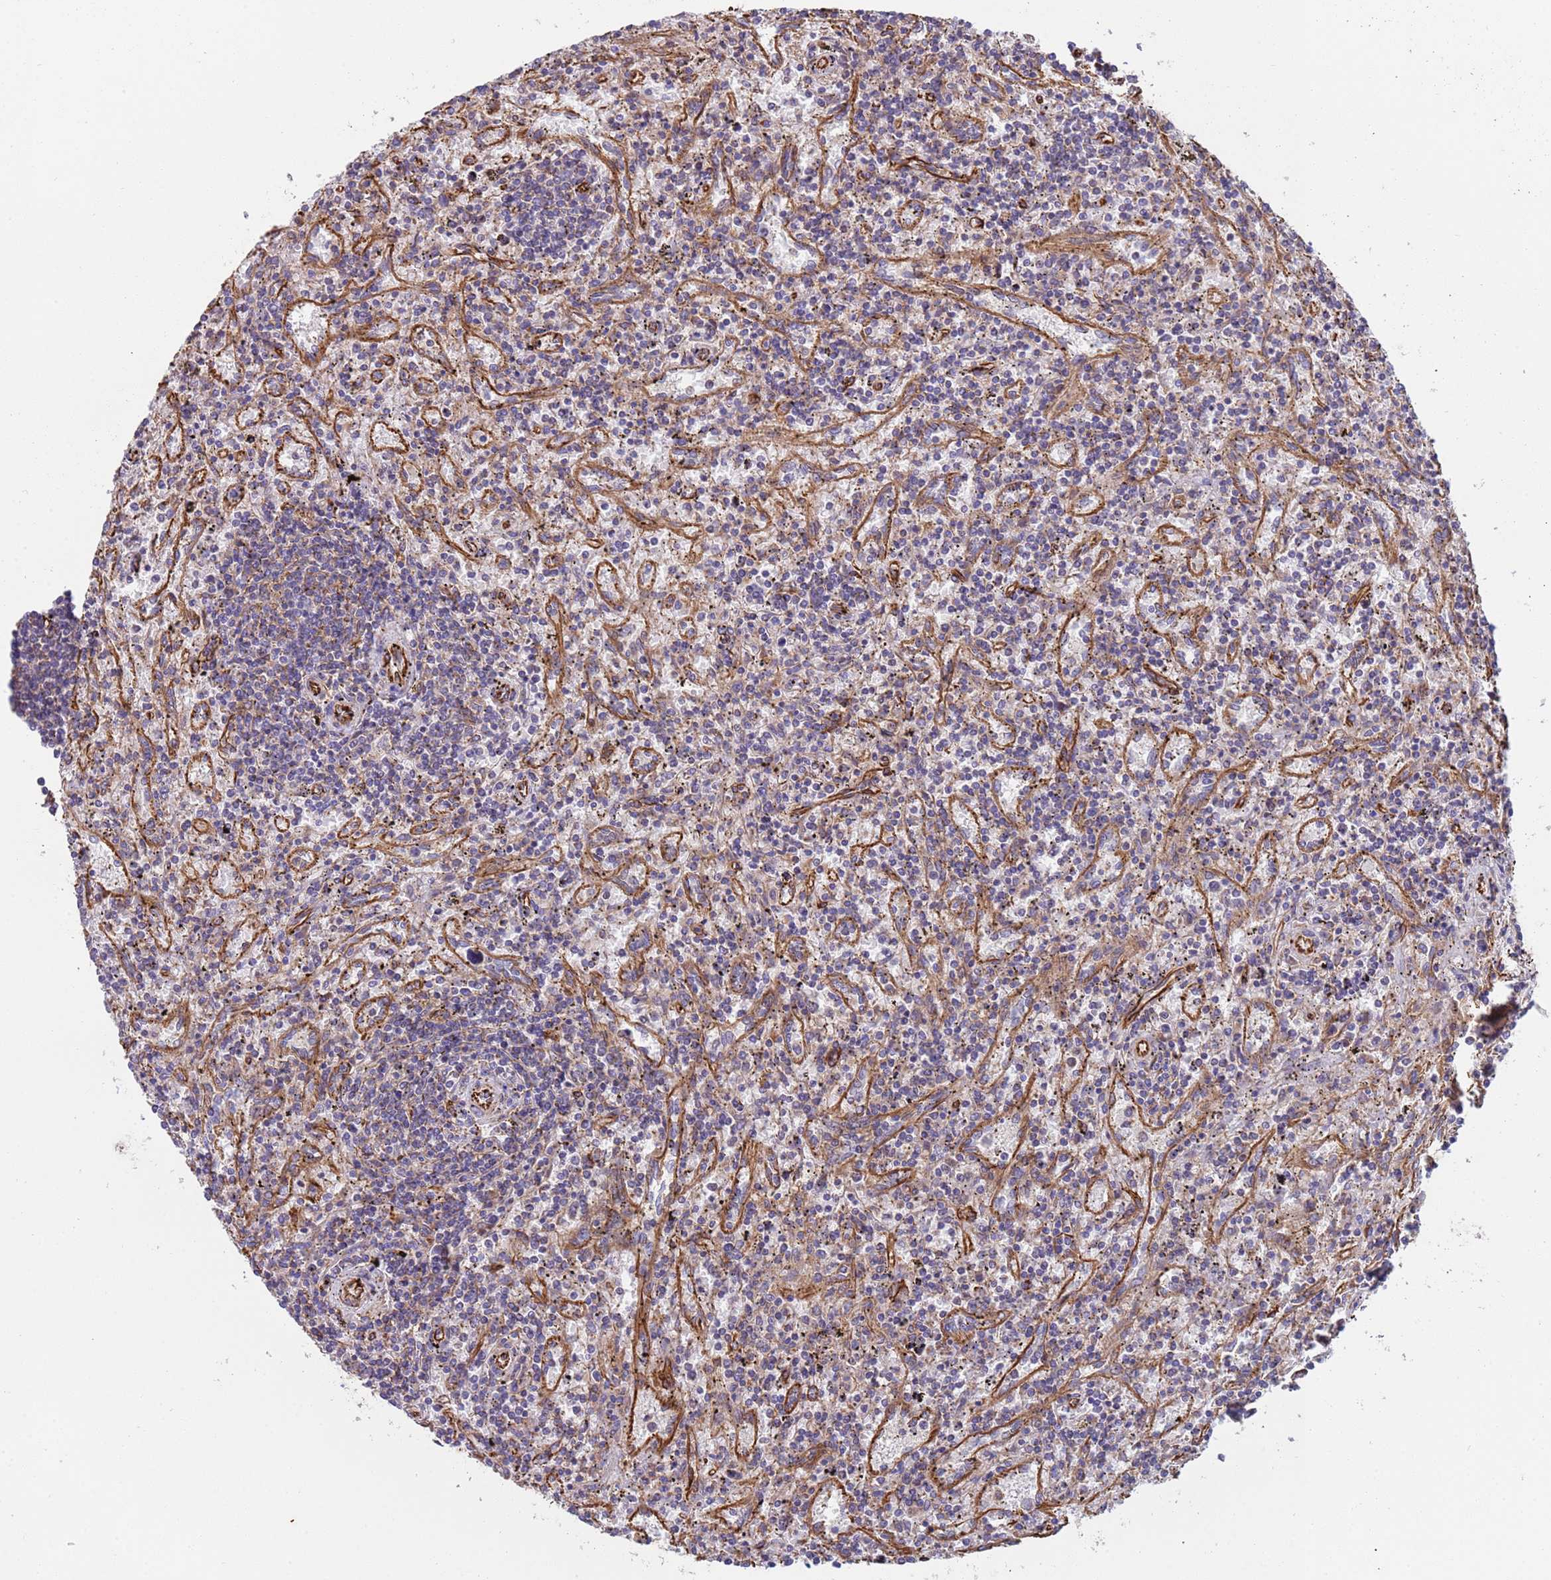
{"staining": {"intensity": "negative", "quantity": "none", "location": "none"}, "tissue": "lymphoma", "cell_type": "Tumor cells", "image_type": "cancer", "snomed": [{"axis": "morphology", "description": "Malignant lymphoma, non-Hodgkin's type, Low grade"}, {"axis": "topography", "description": "Spleen"}], "caption": "Human malignant lymphoma, non-Hodgkin's type (low-grade) stained for a protein using immunohistochemistry shows no staining in tumor cells.", "gene": "NUDT12", "patient": {"sex": "male", "age": 76}}